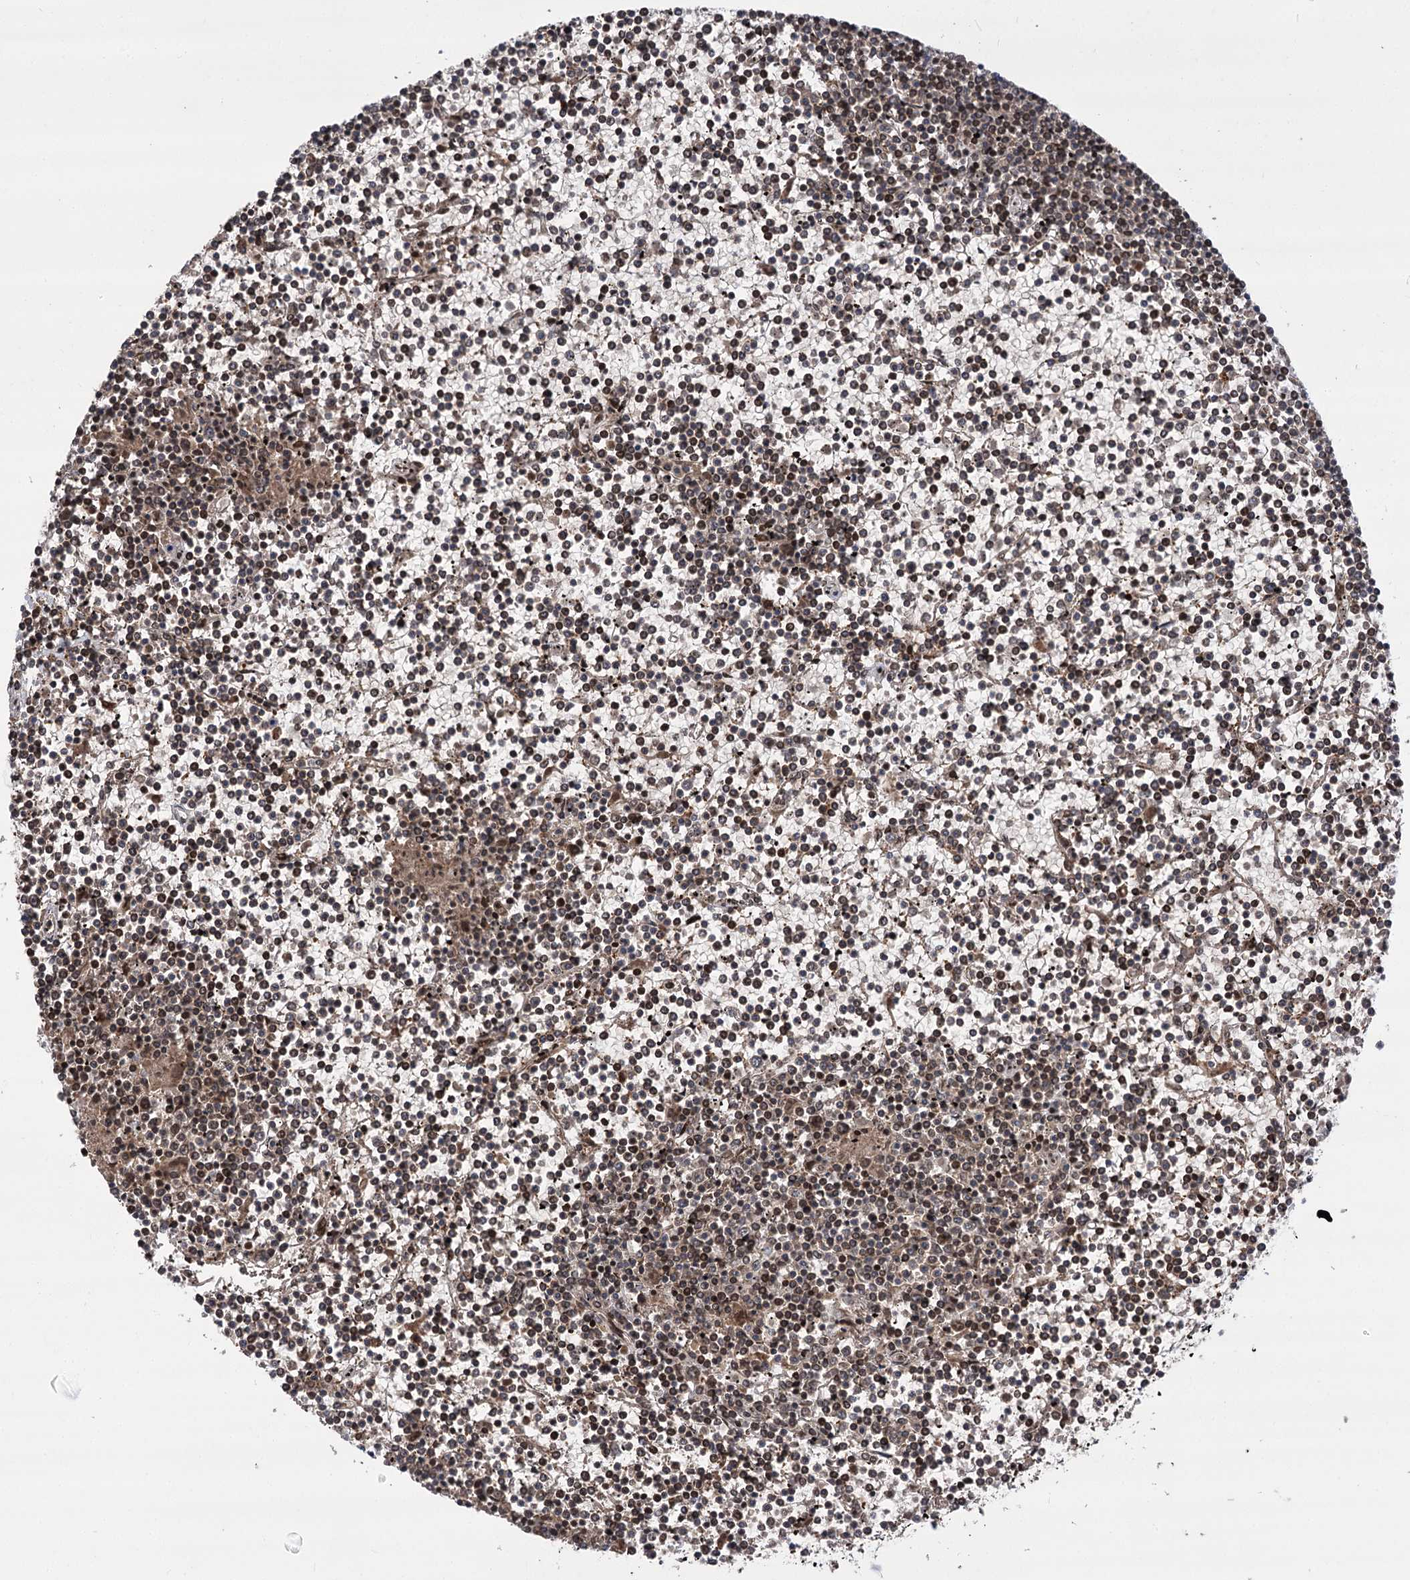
{"staining": {"intensity": "moderate", "quantity": "25%-75%", "location": "nuclear"}, "tissue": "lymphoma", "cell_type": "Tumor cells", "image_type": "cancer", "snomed": [{"axis": "morphology", "description": "Malignant lymphoma, non-Hodgkin's type, Low grade"}, {"axis": "topography", "description": "Spleen"}], "caption": "A photomicrograph of lymphoma stained for a protein shows moderate nuclear brown staining in tumor cells.", "gene": "TENM2", "patient": {"sex": "female", "age": 19}}